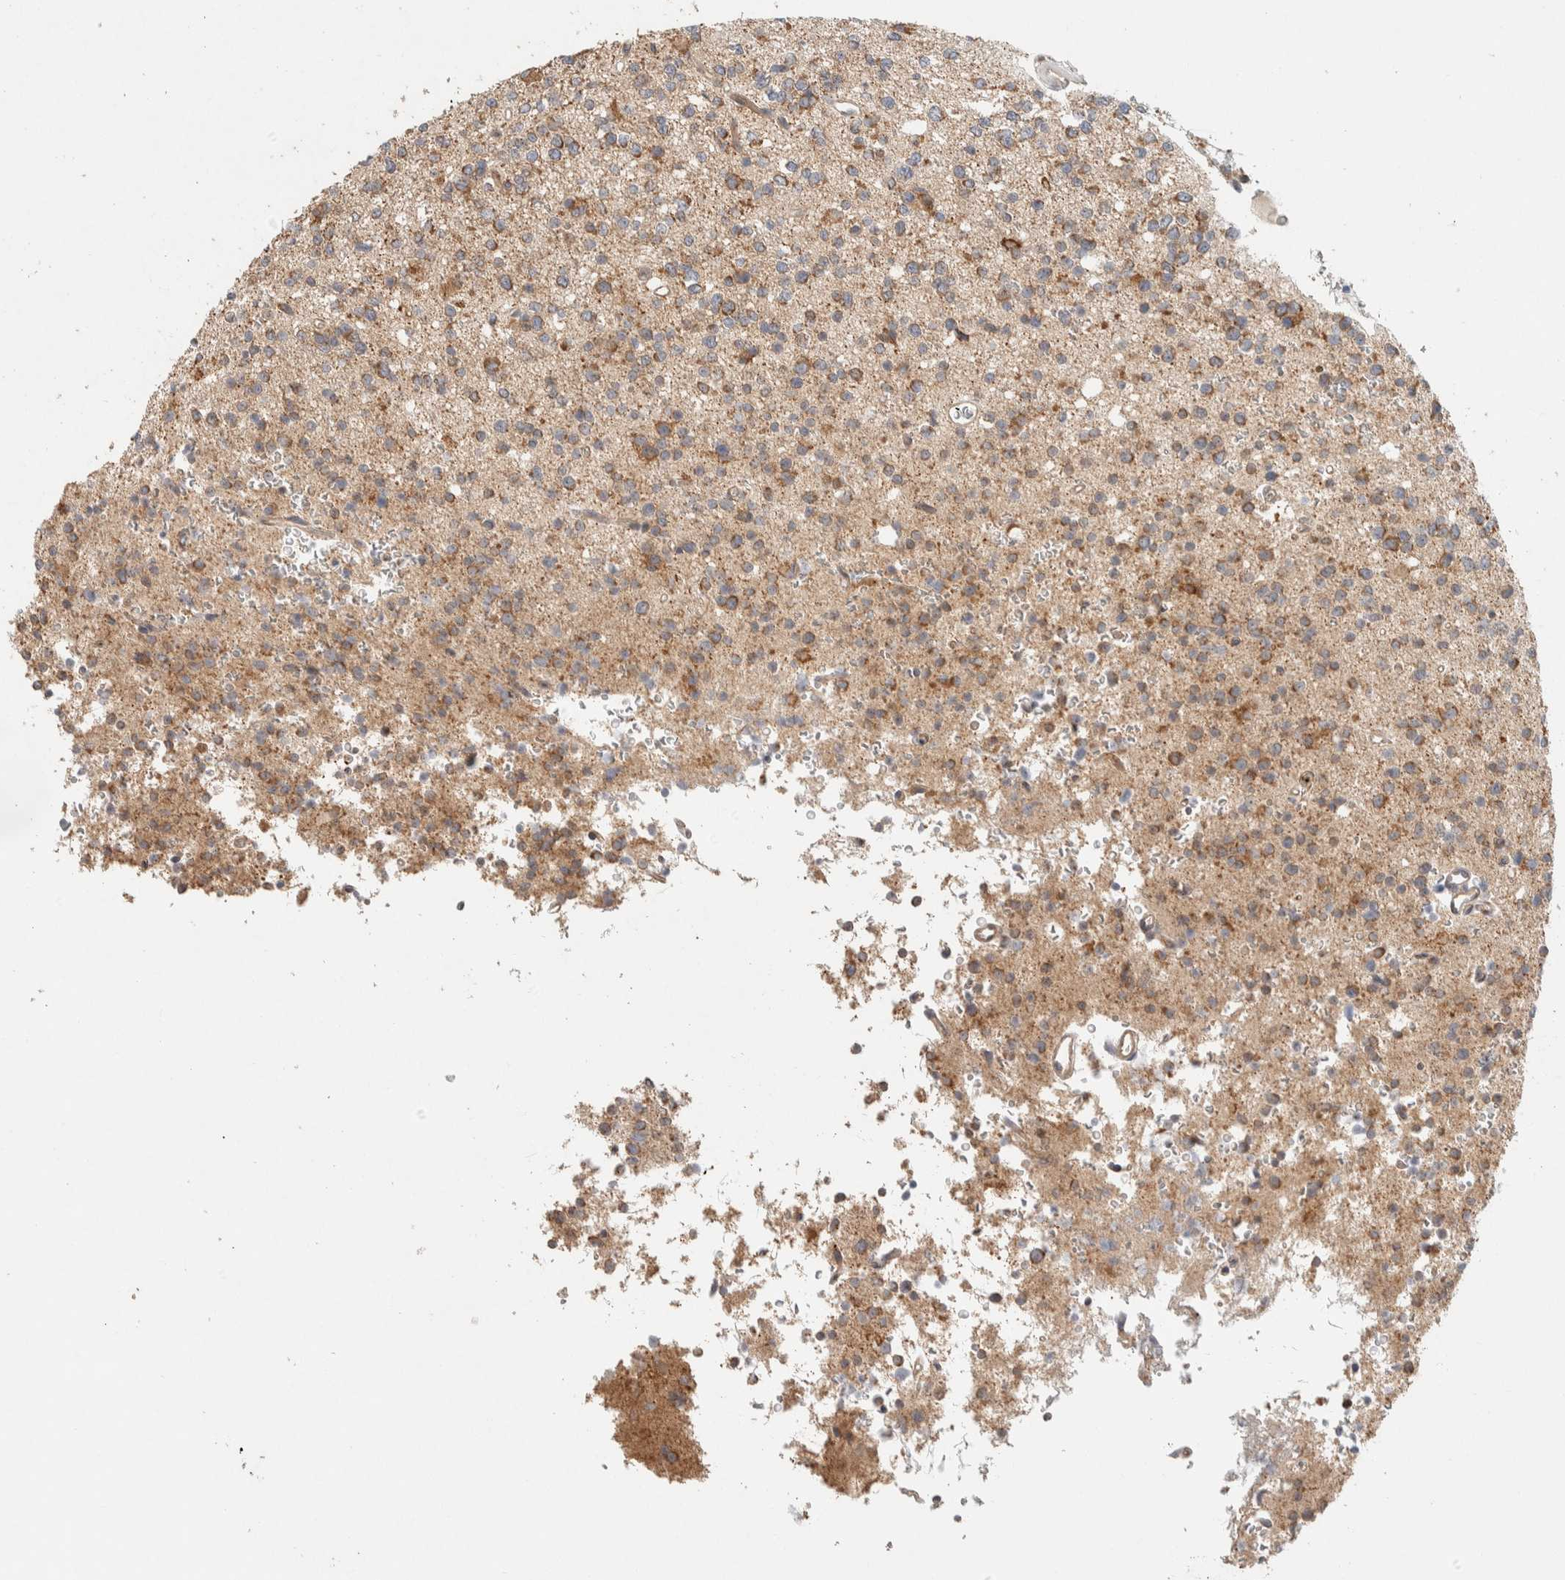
{"staining": {"intensity": "moderate", "quantity": ">75%", "location": "cytoplasmic/membranous"}, "tissue": "glioma", "cell_type": "Tumor cells", "image_type": "cancer", "snomed": [{"axis": "morphology", "description": "Glioma, malignant, High grade"}, {"axis": "topography", "description": "Brain"}], "caption": "Protein staining displays moderate cytoplasmic/membranous staining in approximately >75% of tumor cells in malignant glioma (high-grade).", "gene": "KIF9", "patient": {"sex": "female", "age": 62}}